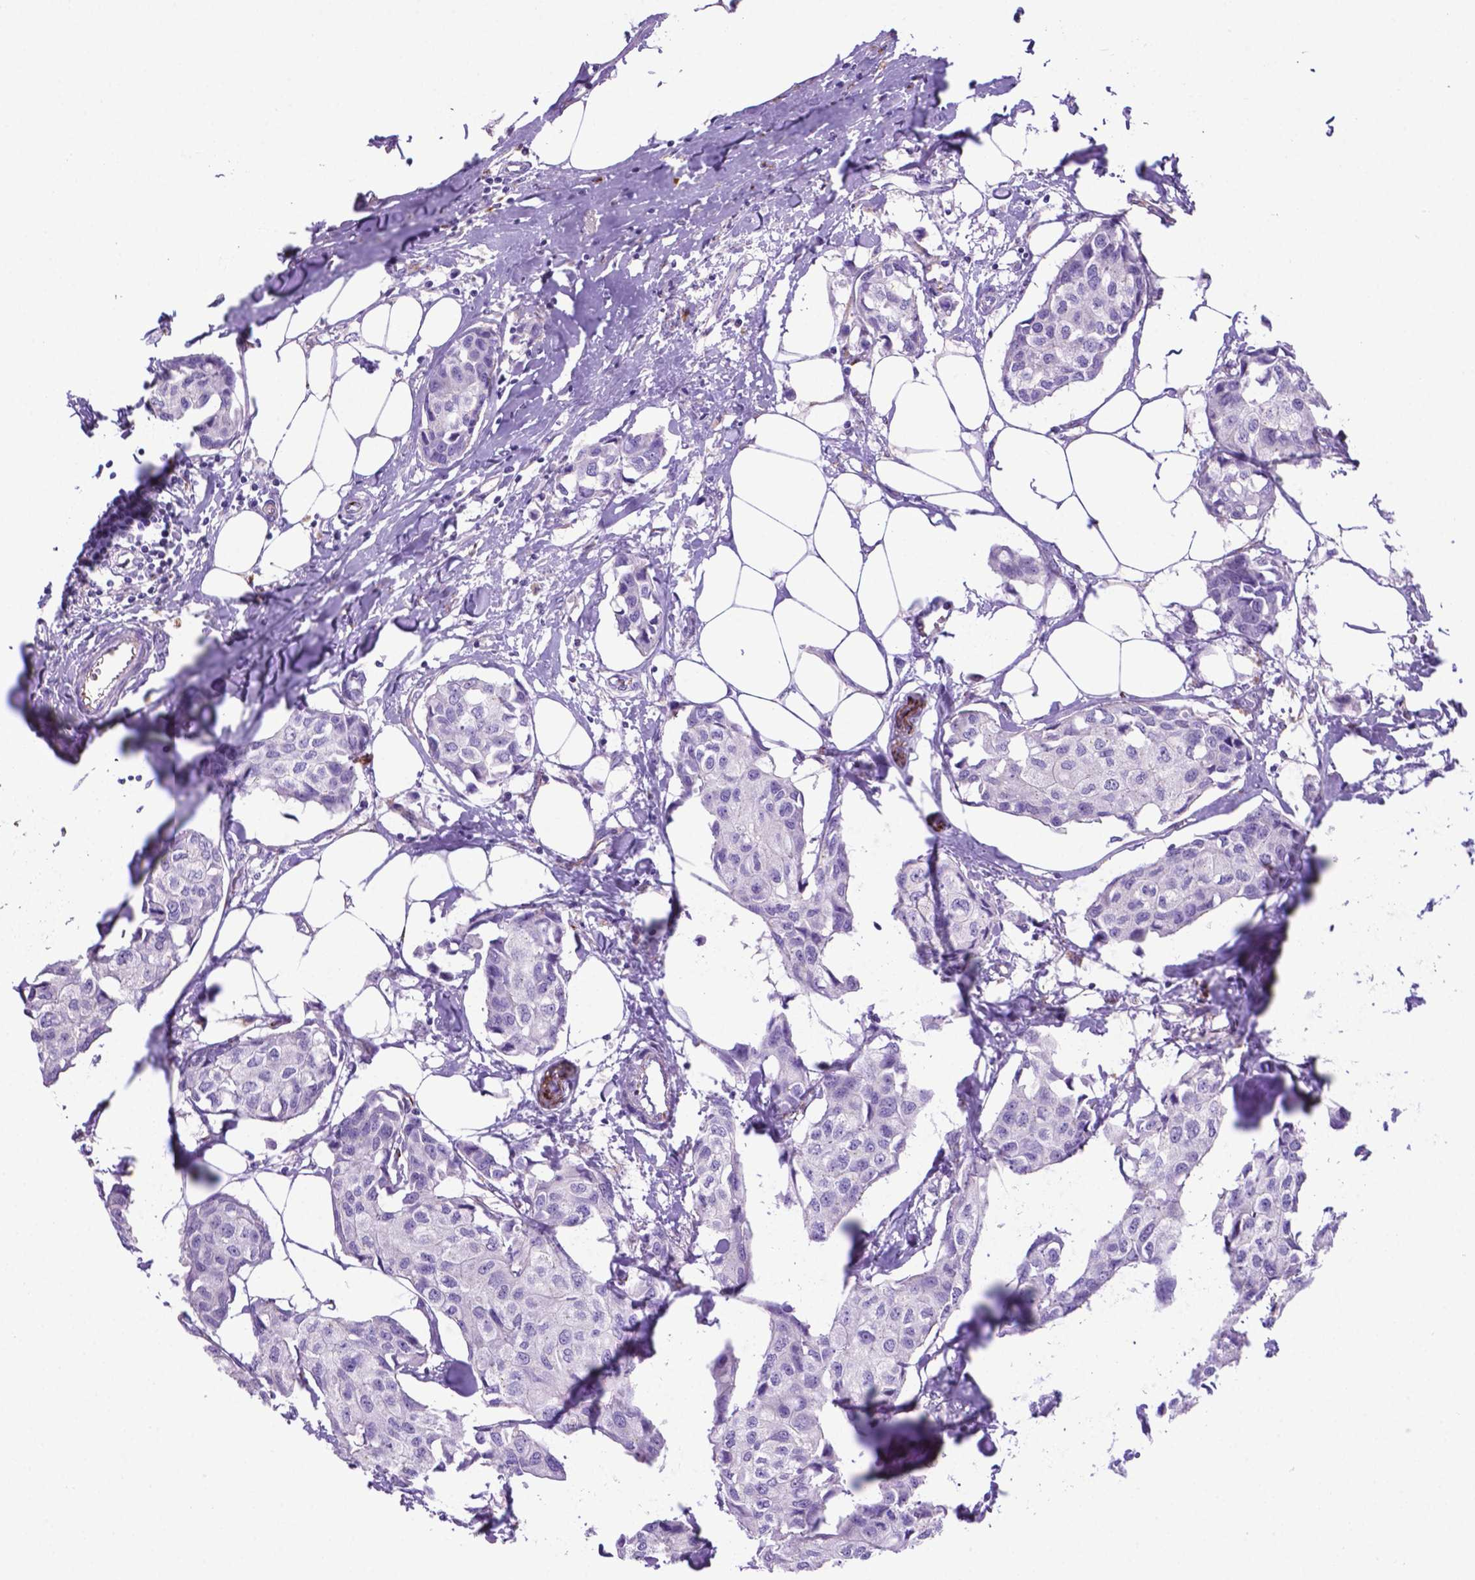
{"staining": {"intensity": "negative", "quantity": "none", "location": "none"}, "tissue": "breast cancer", "cell_type": "Tumor cells", "image_type": "cancer", "snomed": [{"axis": "morphology", "description": "Duct carcinoma"}, {"axis": "topography", "description": "Breast"}], "caption": "Tumor cells are negative for protein expression in human breast cancer. Brightfield microscopy of immunohistochemistry stained with DAB (3,3'-diaminobenzidine) (brown) and hematoxylin (blue), captured at high magnification.", "gene": "LZTR1", "patient": {"sex": "female", "age": 80}}